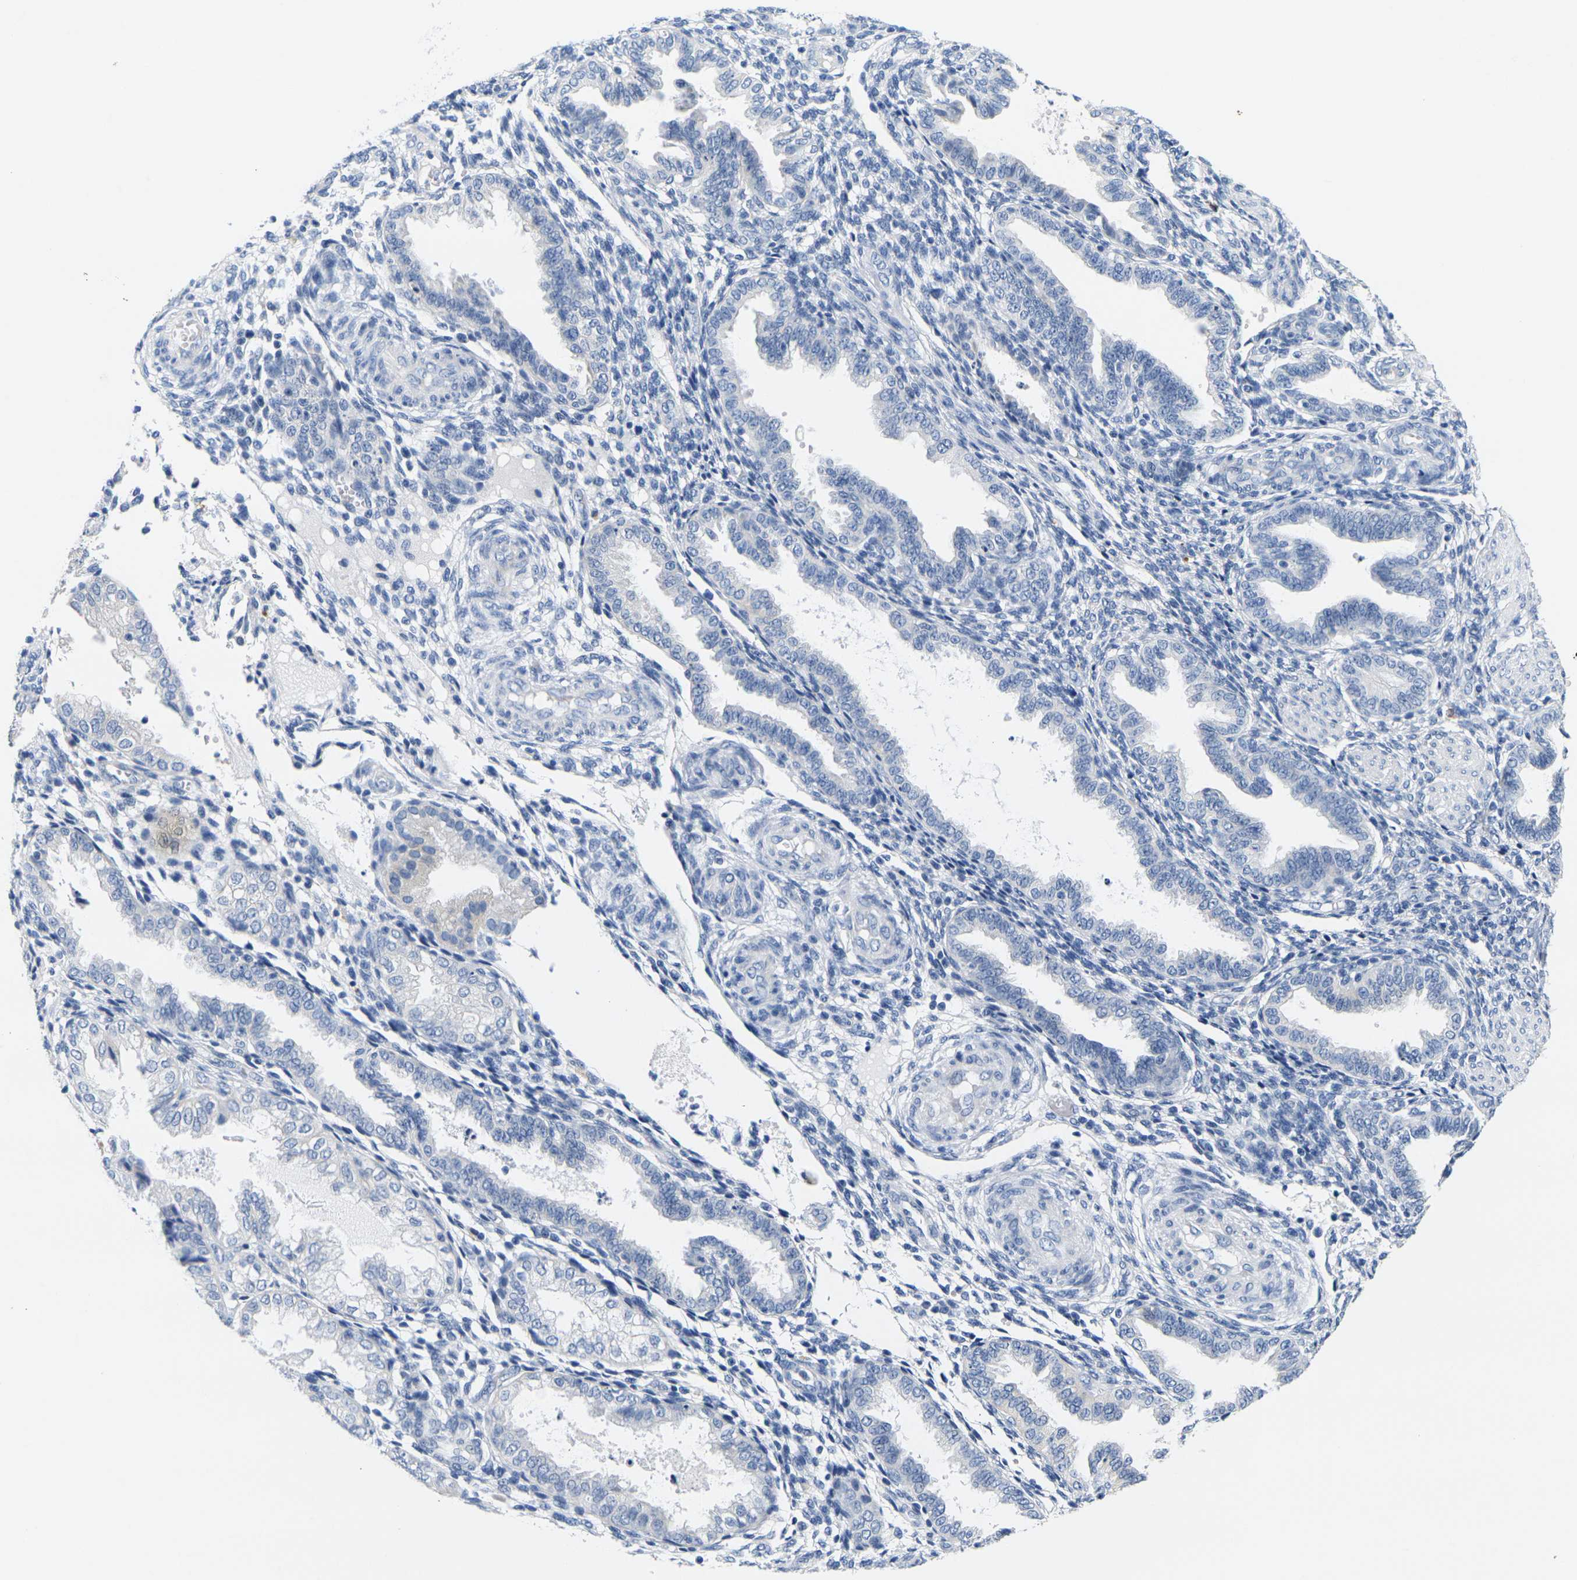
{"staining": {"intensity": "negative", "quantity": "none", "location": "none"}, "tissue": "endometrium", "cell_type": "Cells in endometrial stroma", "image_type": "normal", "snomed": [{"axis": "morphology", "description": "Normal tissue, NOS"}, {"axis": "topography", "description": "Endometrium"}], "caption": "A high-resolution image shows immunohistochemistry staining of benign endometrium, which demonstrates no significant staining in cells in endometrial stroma. (Immunohistochemistry (ihc), brightfield microscopy, high magnification).", "gene": "NOCT", "patient": {"sex": "female", "age": 33}}